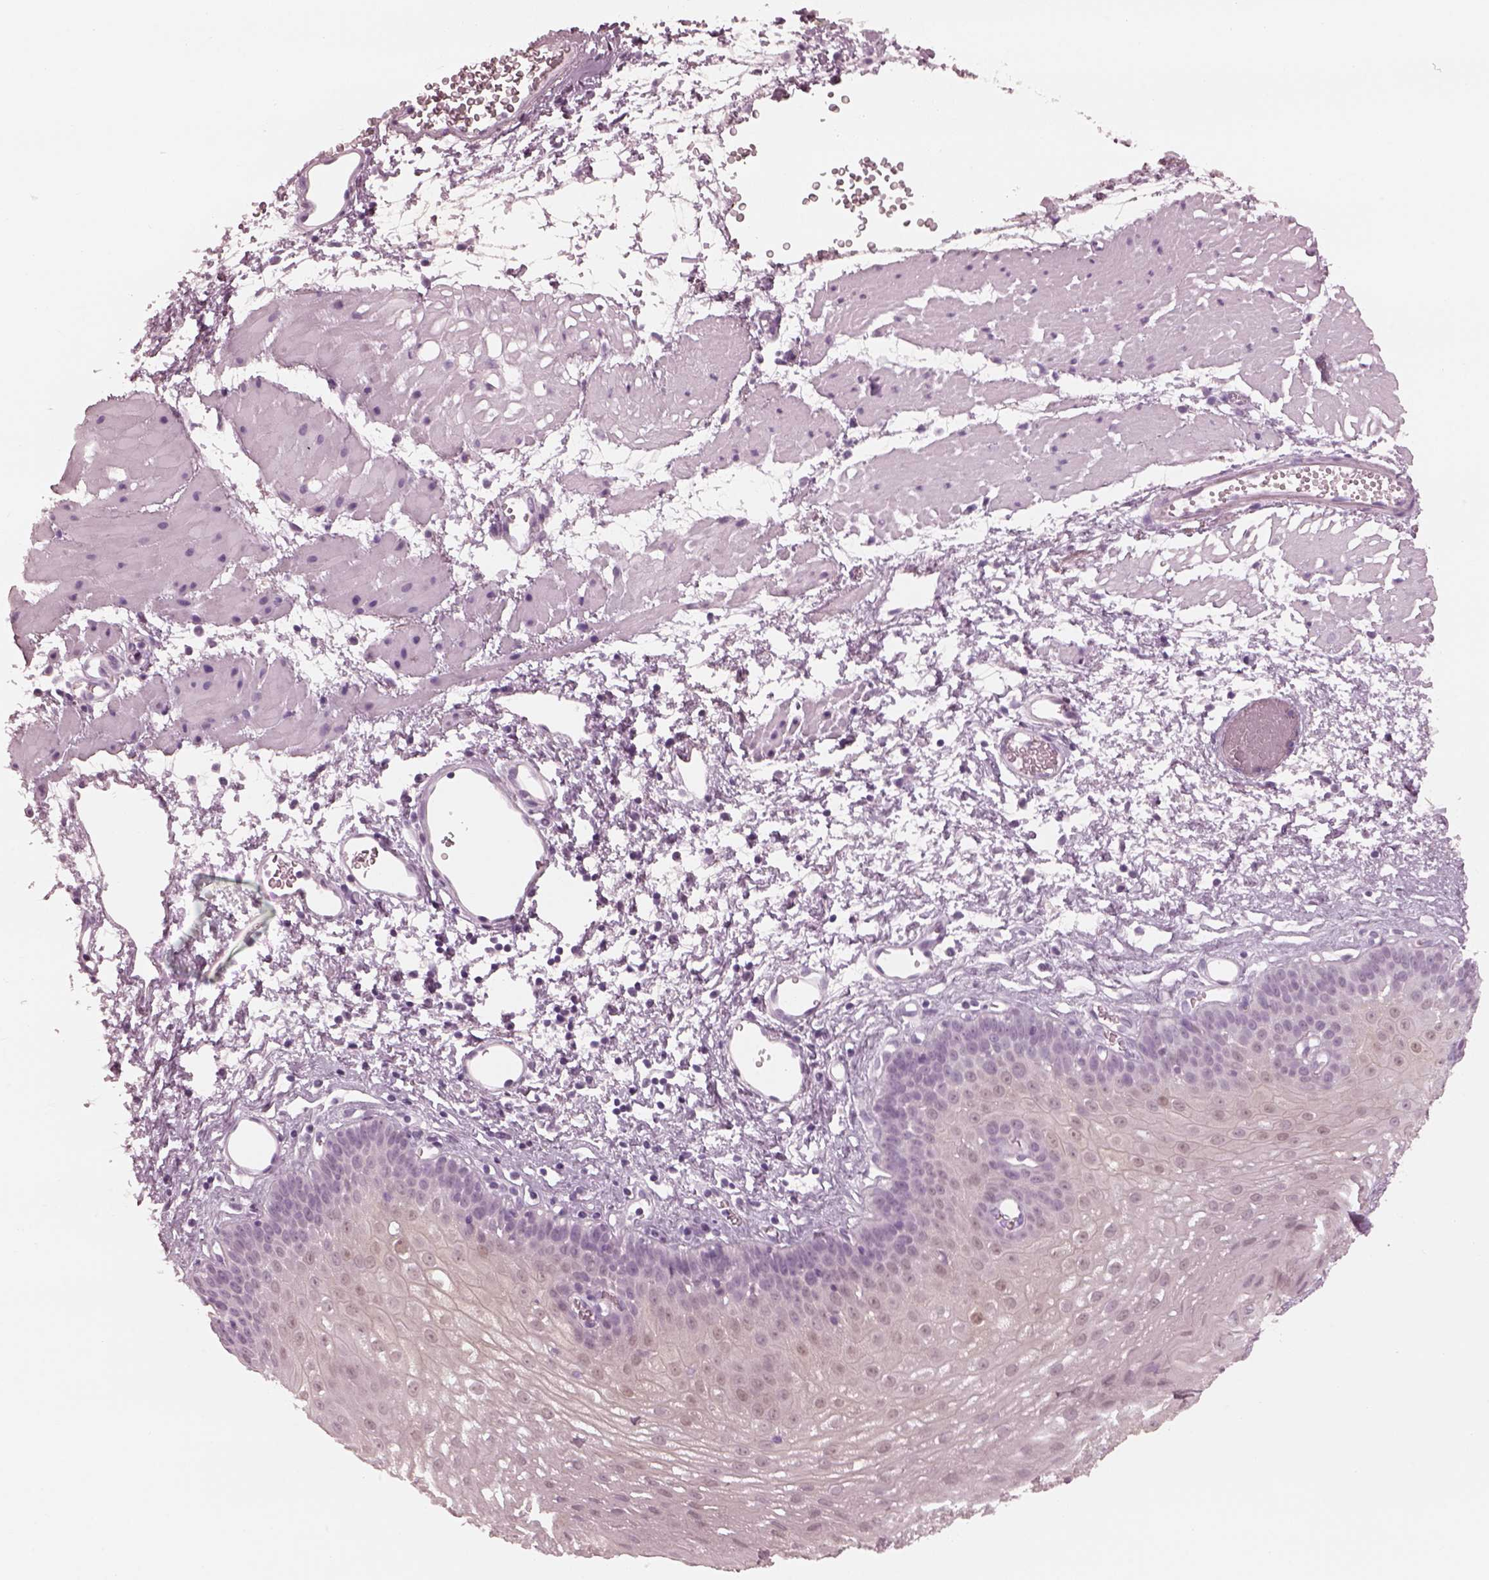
{"staining": {"intensity": "weak", "quantity": "<25%", "location": "nuclear"}, "tissue": "esophagus", "cell_type": "Squamous epithelial cells", "image_type": "normal", "snomed": [{"axis": "morphology", "description": "Normal tissue, NOS"}, {"axis": "topography", "description": "Esophagus"}], "caption": "The immunohistochemistry histopathology image has no significant expression in squamous epithelial cells of esophagus.", "gene": "C2orf81", "patient": {"sex": "female", "age": 62}}